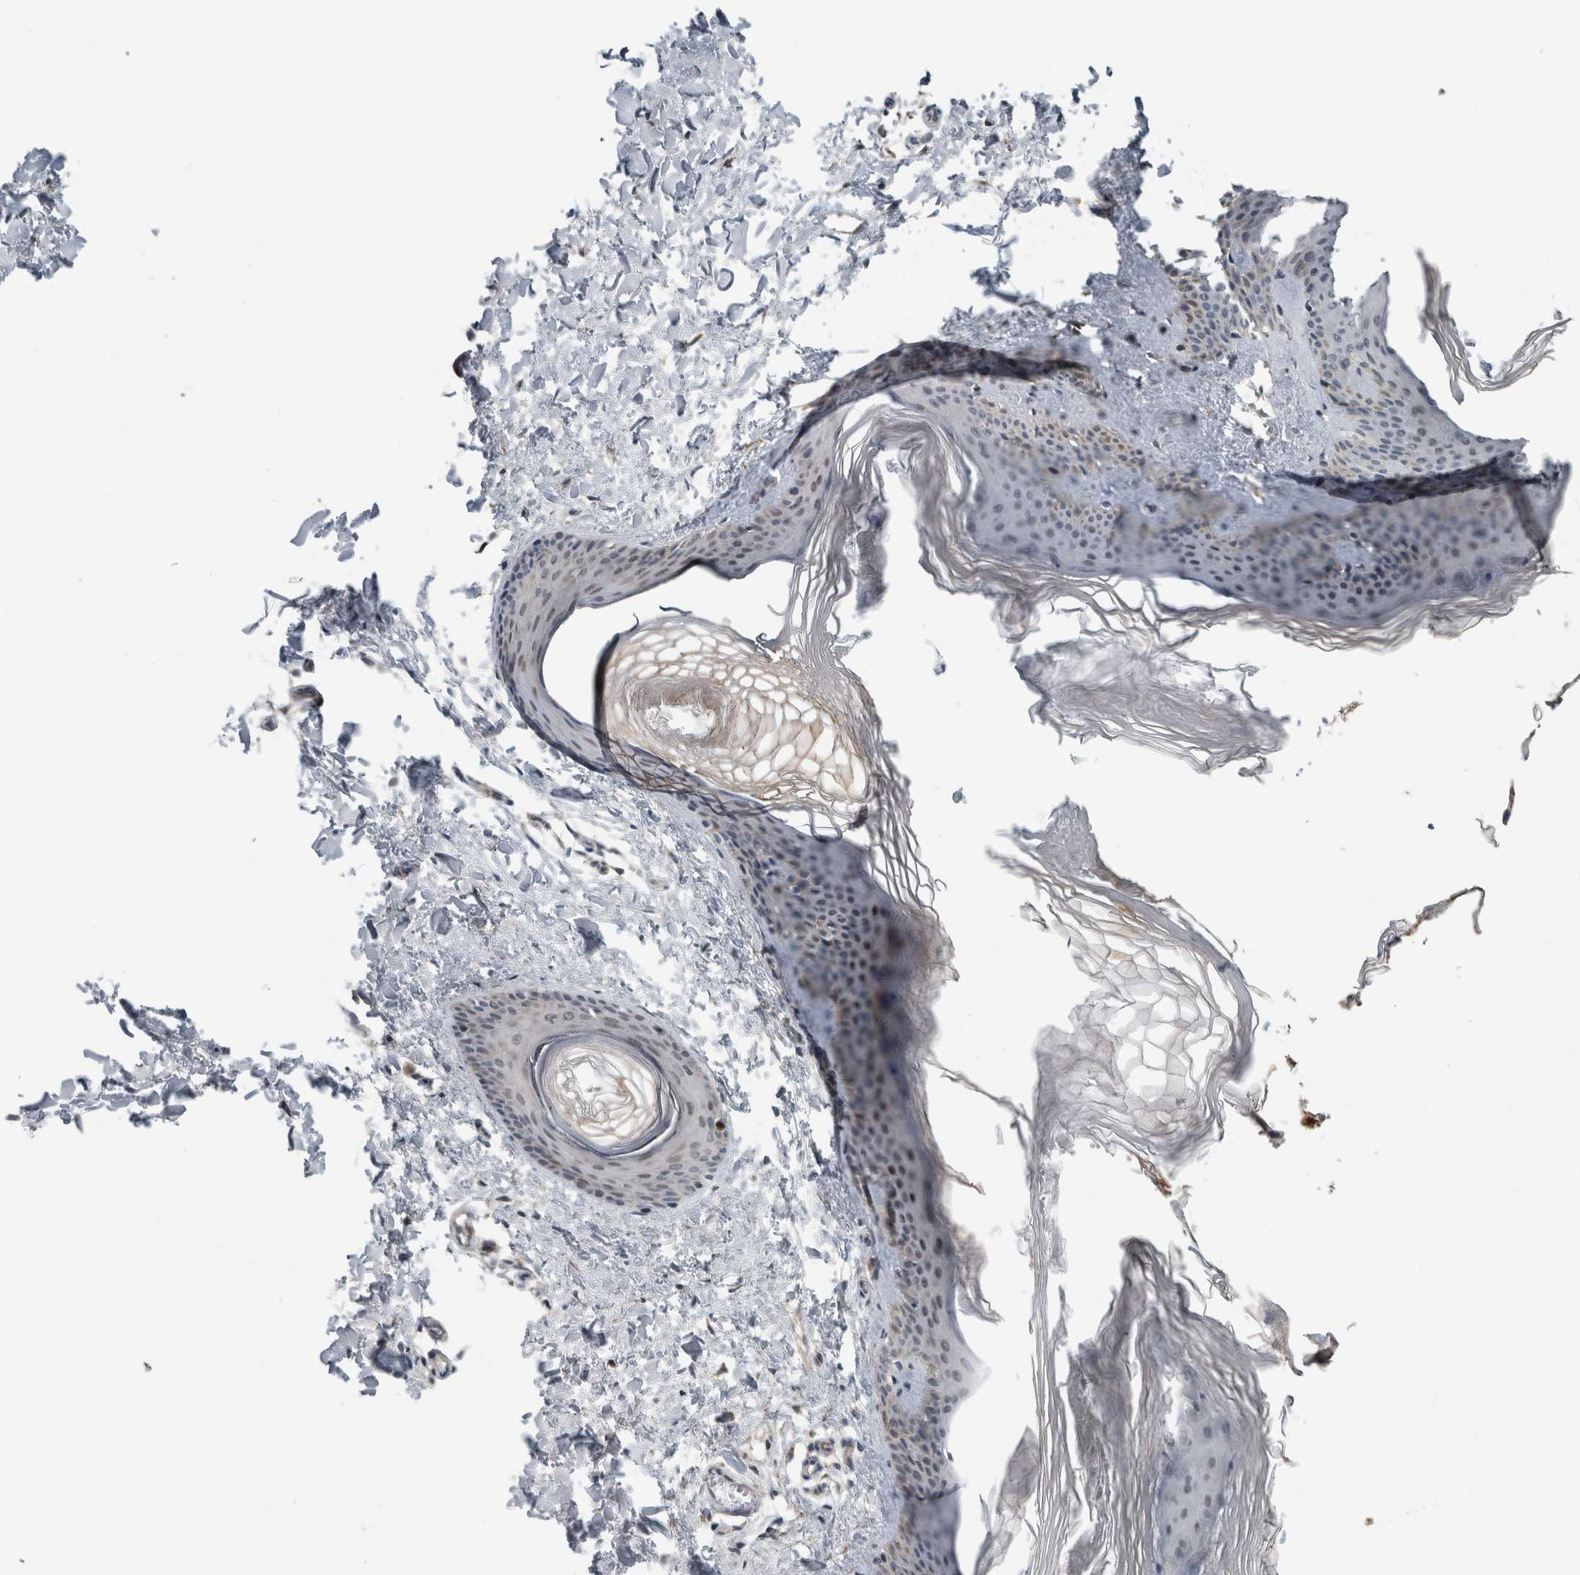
{"staining": {"intensity": "negative", "quantity": "none", "location": "none"}, "tissue": "skin", "cell_type": "Fibroblasts", "image_type": "normal", "snomed": [{"axis": "morphology", "description": "Normal tissue, NOS"}, {"axis": "topography", "description": "Skin"}], "caption": "There is no significant staining in fibroblasts of skin. Brightfield microscopy of IHC stained with DAB (brown) and hematoxylin (blue), captured at high magnification.", "gene": "GBA2", "patient": {"sex": "female", "age": 27}}